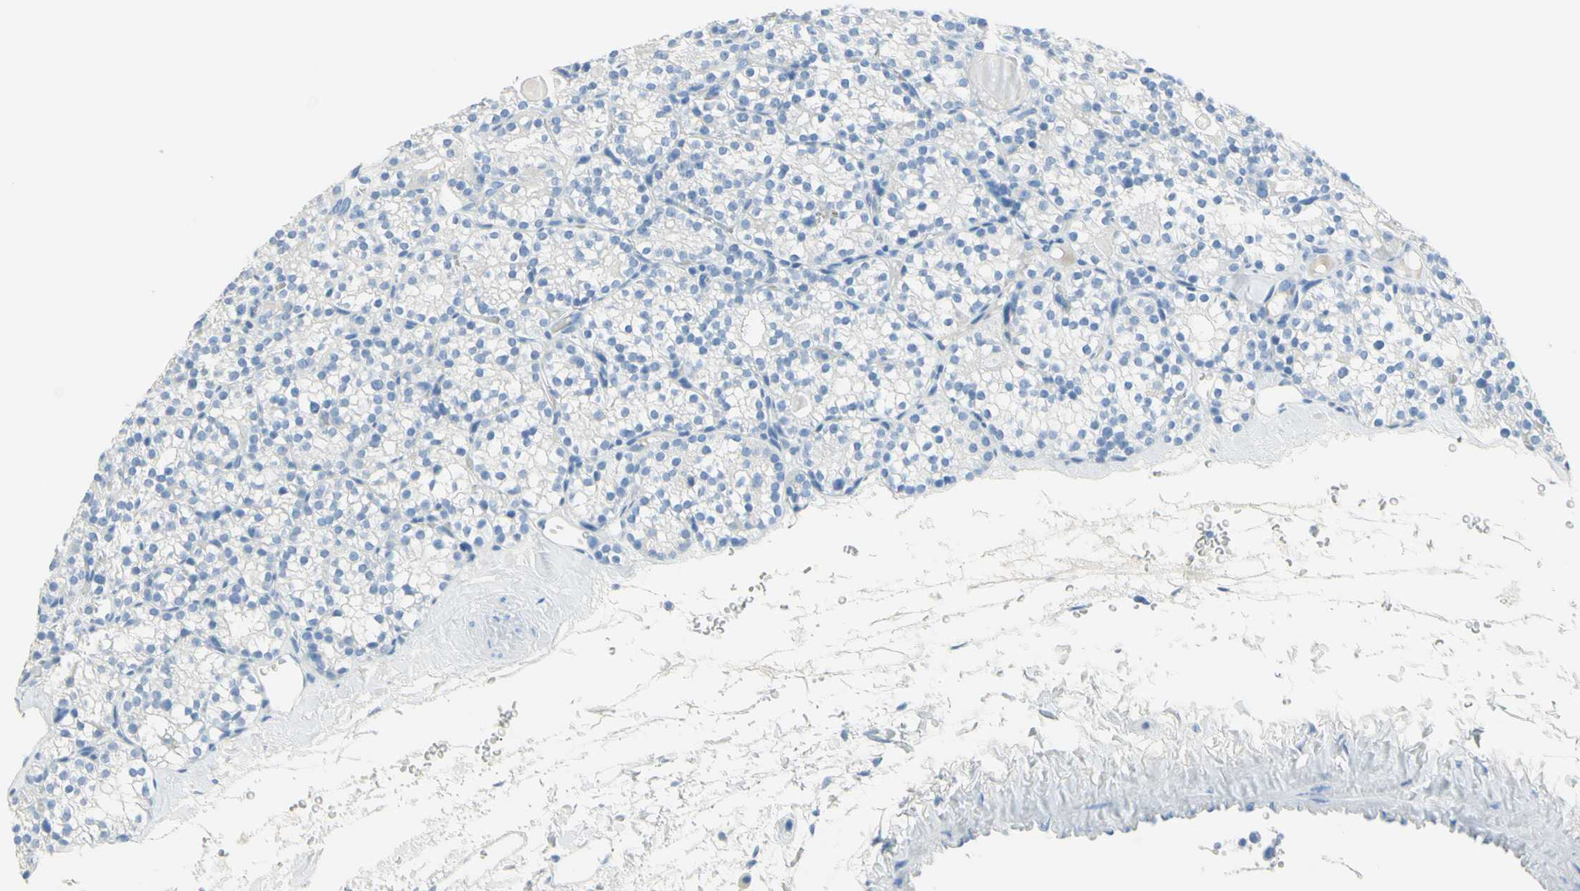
{"staining": {"intensity": "negative", "quantity": "none", "location": "none"}, "tissue": "parathyroid gland", "cell_type": "Glandular cells", "image_type": "normal", "snomed": [{"axis": "morphology", "description": "Normal tissue, NOS"}, {"axis": "topography", "description": "Parathyroid gland"}], "caption": "IHC photomicrograph of benign human parathyroid gland stained for a protein (brown), which exhibits no staining in glandular cells.", "gene": "IL6ST", "patient": {"sex": "female", "age": 64}}